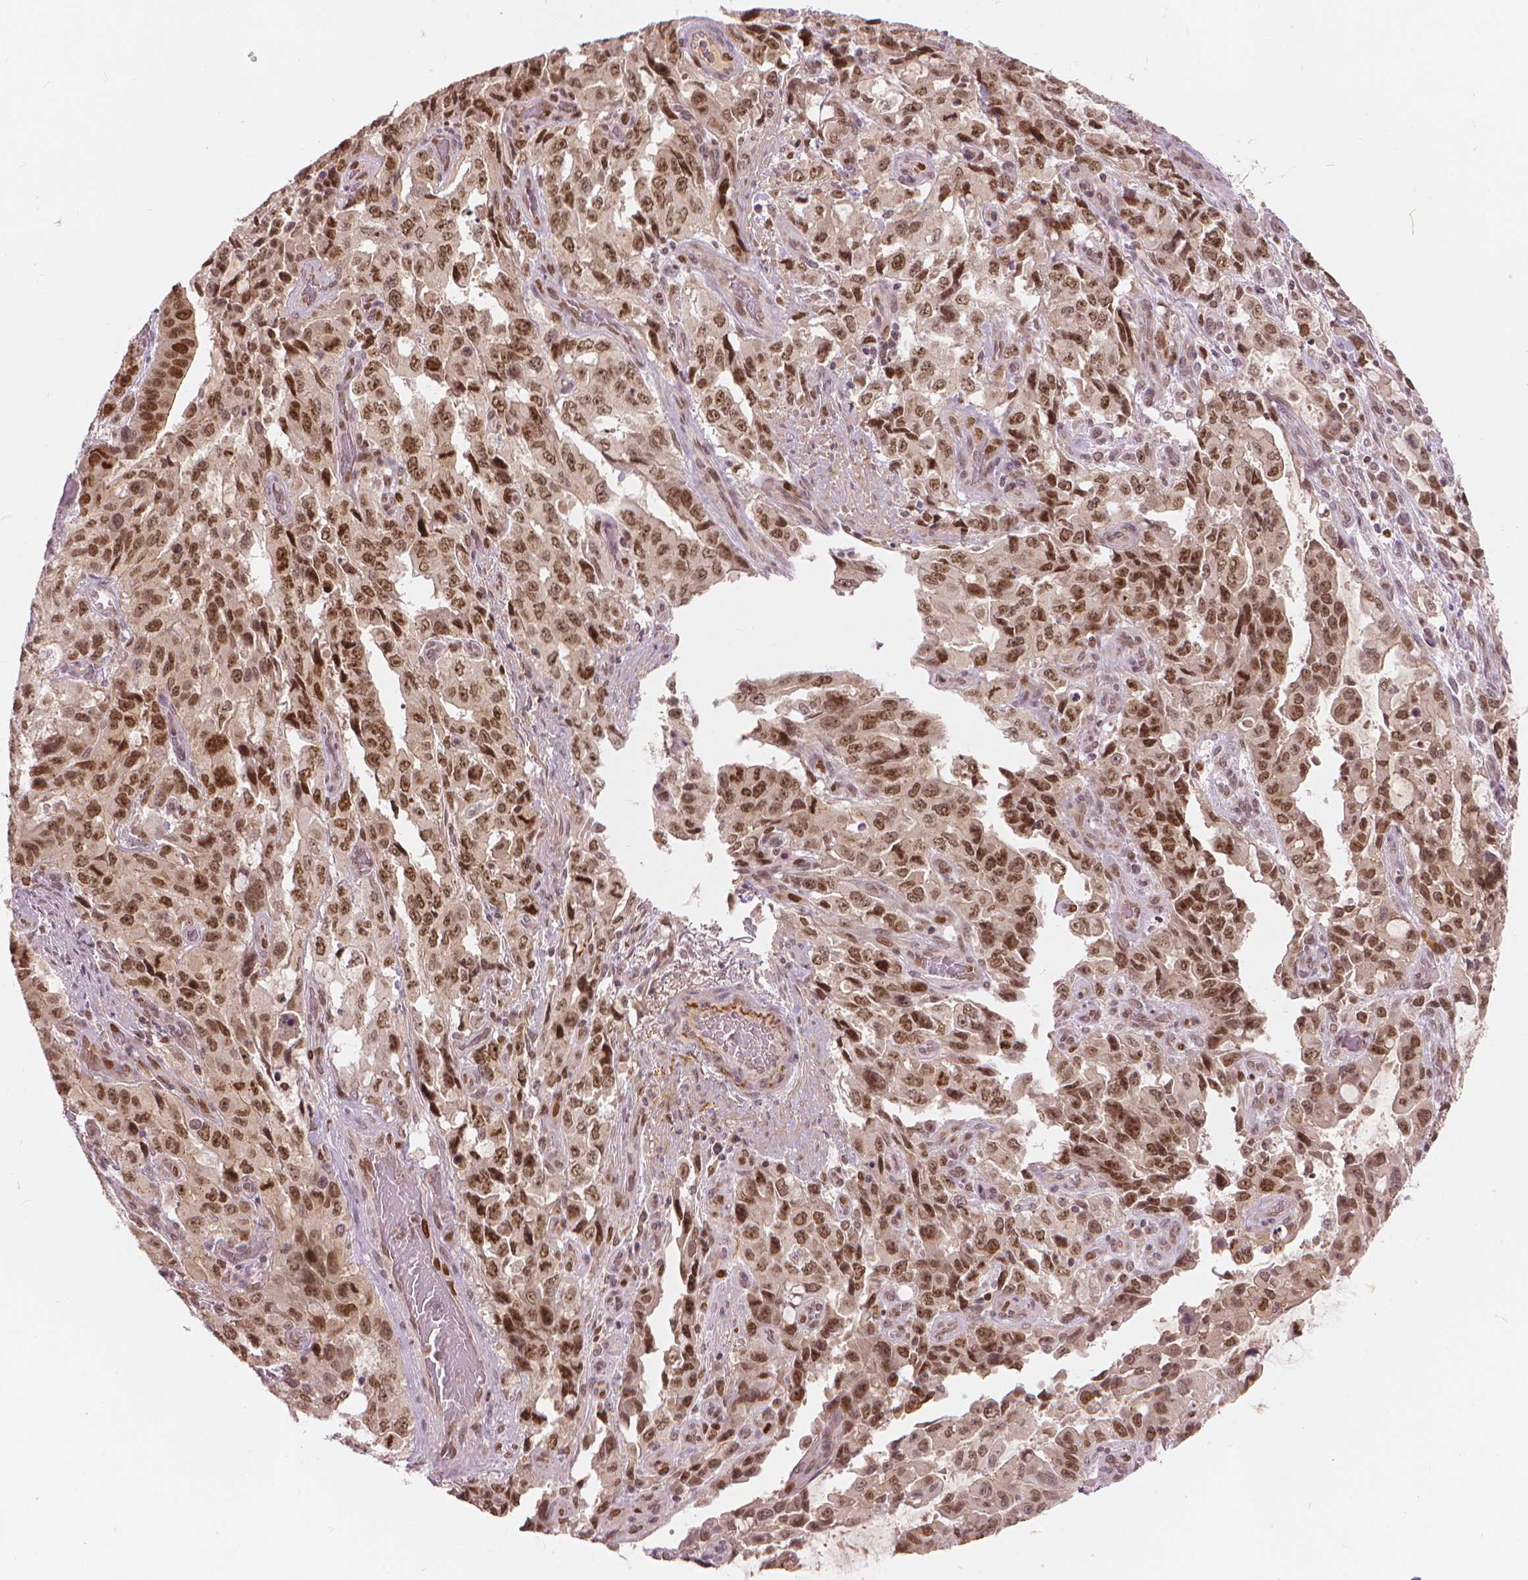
{"staining": {"intensity": "moderate", "quantity": ">75%", "location": "nuclear"}, "tissue": "stomach cancer", "cell_type": "Tumor cells", "image_type": "cancer", "snomed": [{"axis": "morphology", "description": "Adenocarcinoma, NOS"}, {"axis": "topography", "description": "Stomach, upper"}], "caption": "Brown immunohistochemical staining in adenocarcinoma (stomach) demonstrates moderate nuclear expression in approximately >75% of tumor cells.", "gene": "NSD2", "patient": {"sex": "male", "age": 85}}